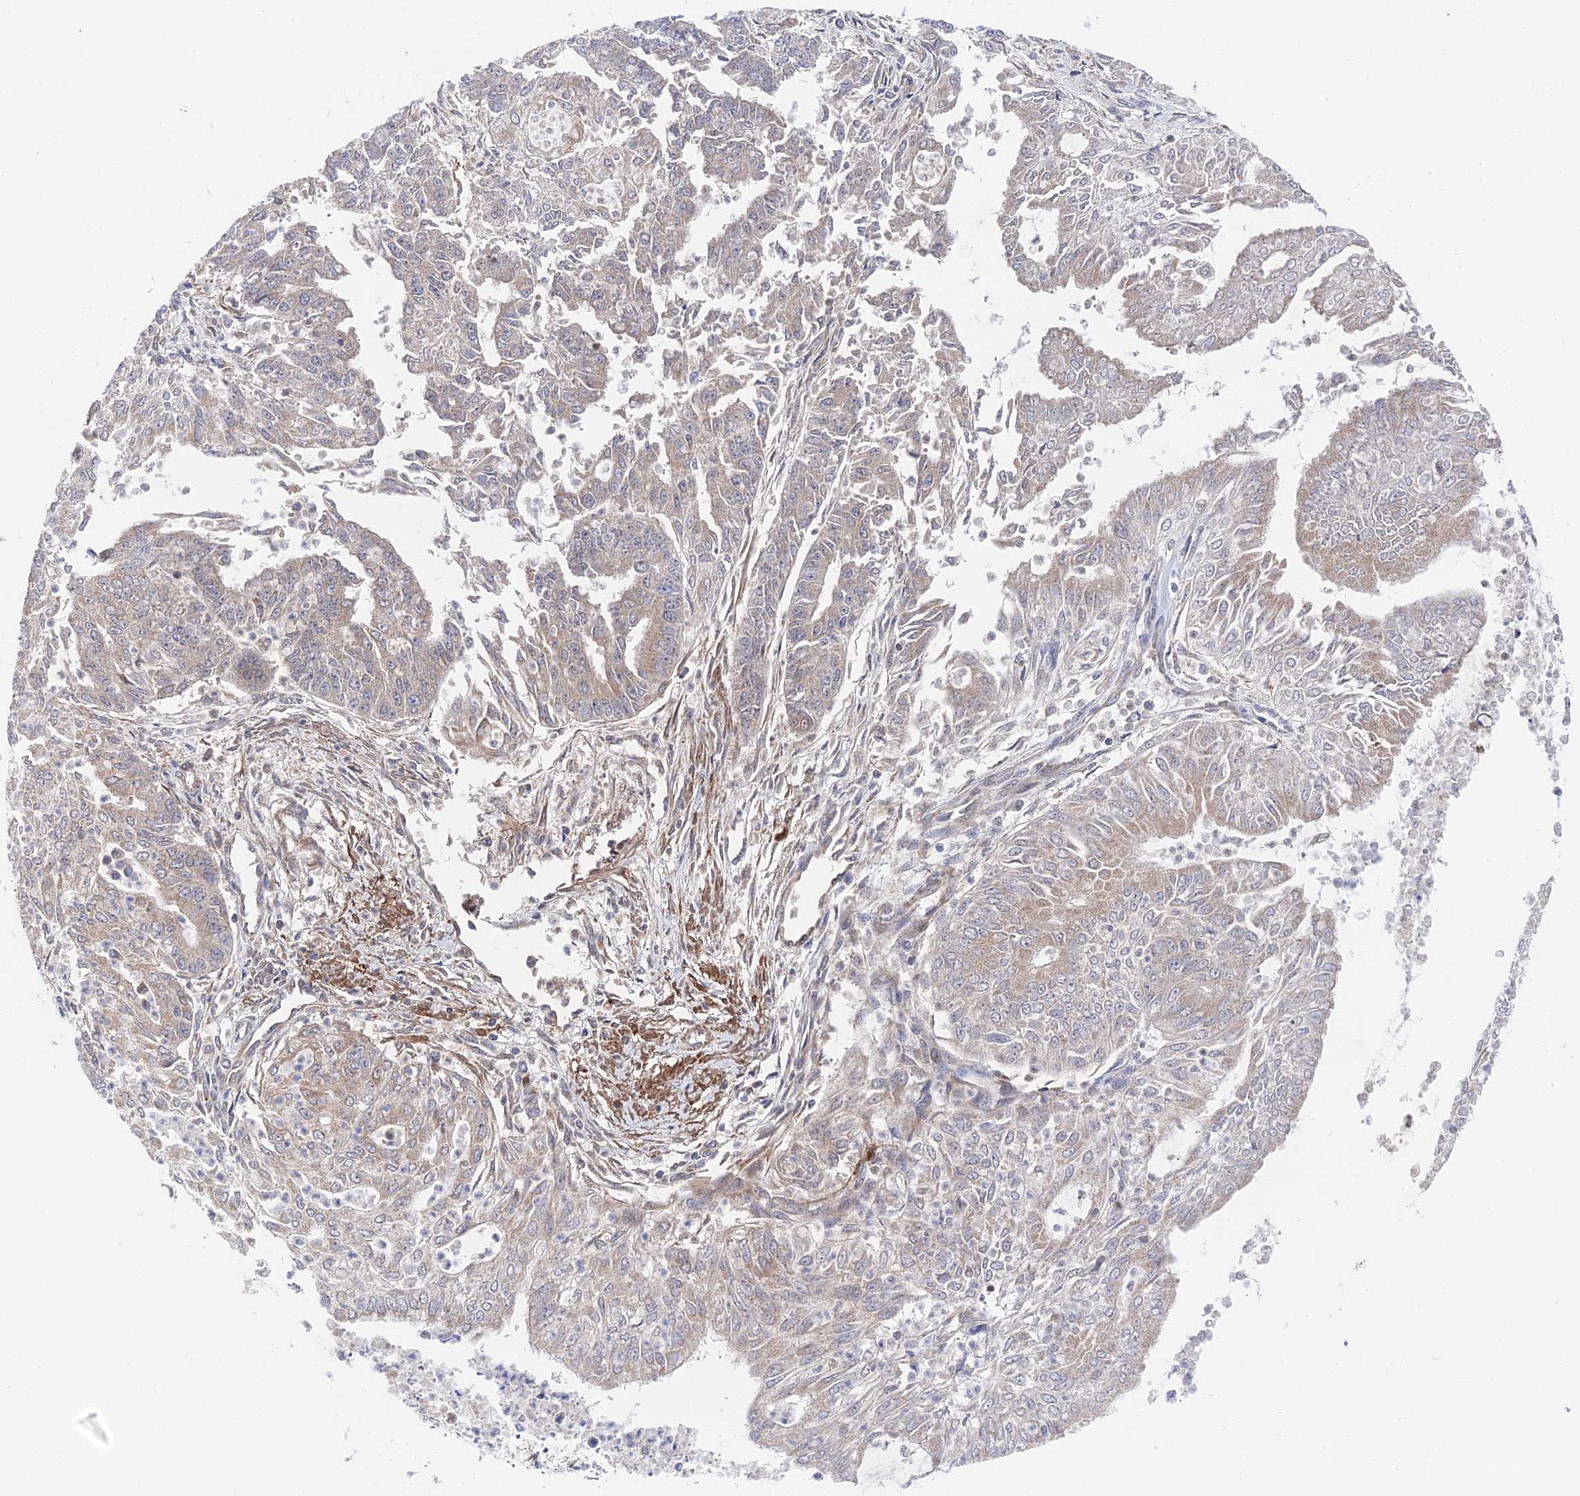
{"staining": {"intensity": "weak", "quantity": "25%-75%", "location": "cytoplasmic/membranous"}, "tissue": "endometrial cancer", "cell_type": "Tumor cells", "image_type": "cancer", "snomed": [{"axis": "morphology", "description": "Adenocarcinoma, NOS"}, {"axis": "topography", "description": "Endometrium"}], "caption": "IHC histopathology image of human endometrial adenocarcinoma stained for a protein (brown), which exhibits low levels of weak cytoplasmic/membranous expression in approximately 25%-75% of tumor cells.", "gene": "ZNF320", "patient": {"sex": "female", "age": 73}}